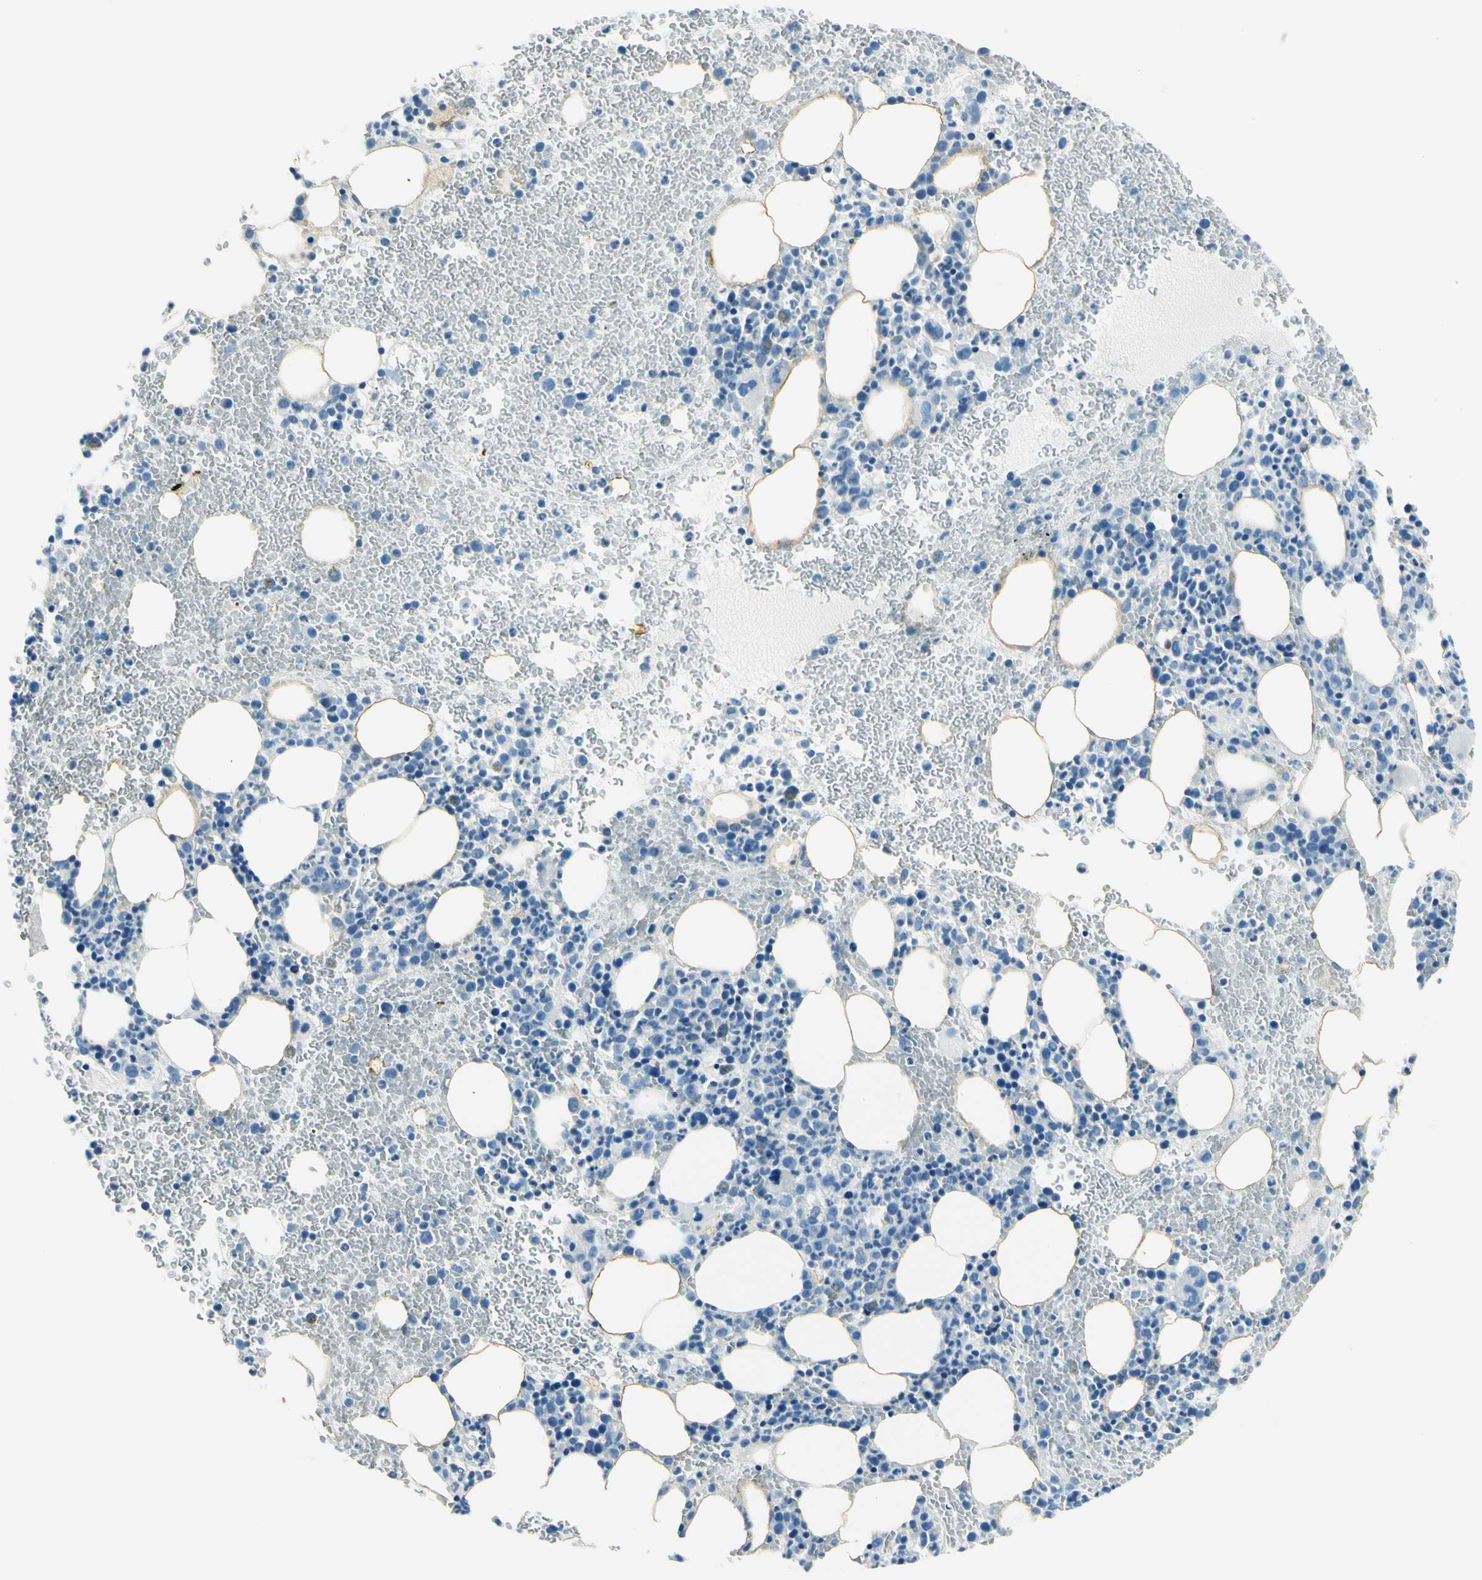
{"staining": {"intensity": "negative", "quantity": "none", "location": "none"}, "tissue": "bone marrow", "cell_type": "Hematopoietic cells", "image_type": "normal", "snomed": [{"axis": "morphology", "description": "Normal tissue, NOS"}, {"axis": "morphology", "description": "Inflammation, NOS"}, {"axis": "topography", "description": "Bone marrow"}], "caption": "The micrograph demonstrates no significant expression in hematopoietic cells of bone marrow.", "gene": "CDH15", "patient": {"sex": "female", "age": 54}}